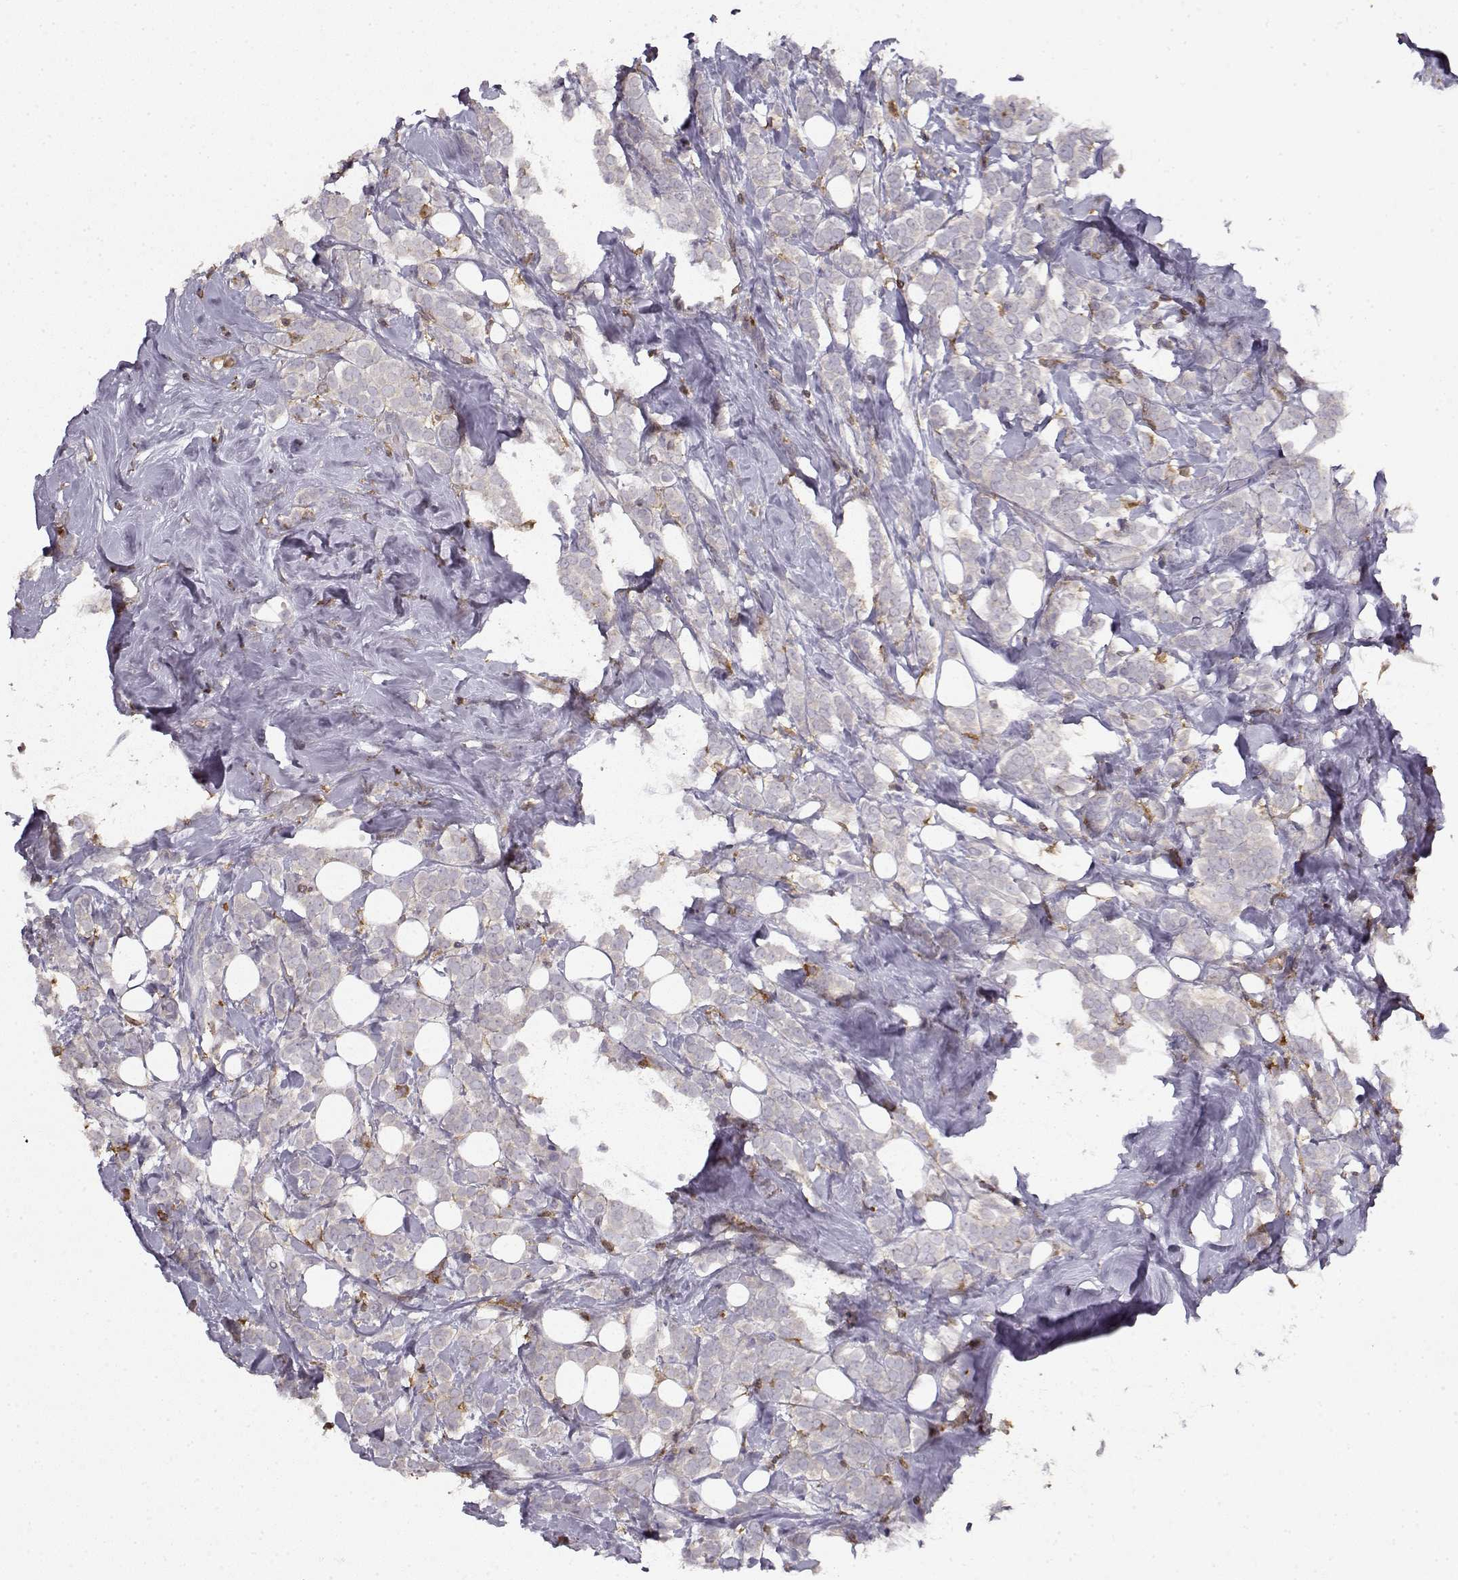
{"staining": {"intensity": "negative", "quantity": "none", "location": "none"}, "tissue": "breast cancer", "cell_type": "Tumor cells", "image_type": "cancer", "snomed": [{"axis": "morphology", "description": "Lobular carcinoma"}, {"axis": "topography", "description": "Breast"}], "caption": "Tumor cells are negative for protein expression in human breast lobular carcinoma.", "gene": "VAV1", "patient": {"sex": "female", "age": 49}}